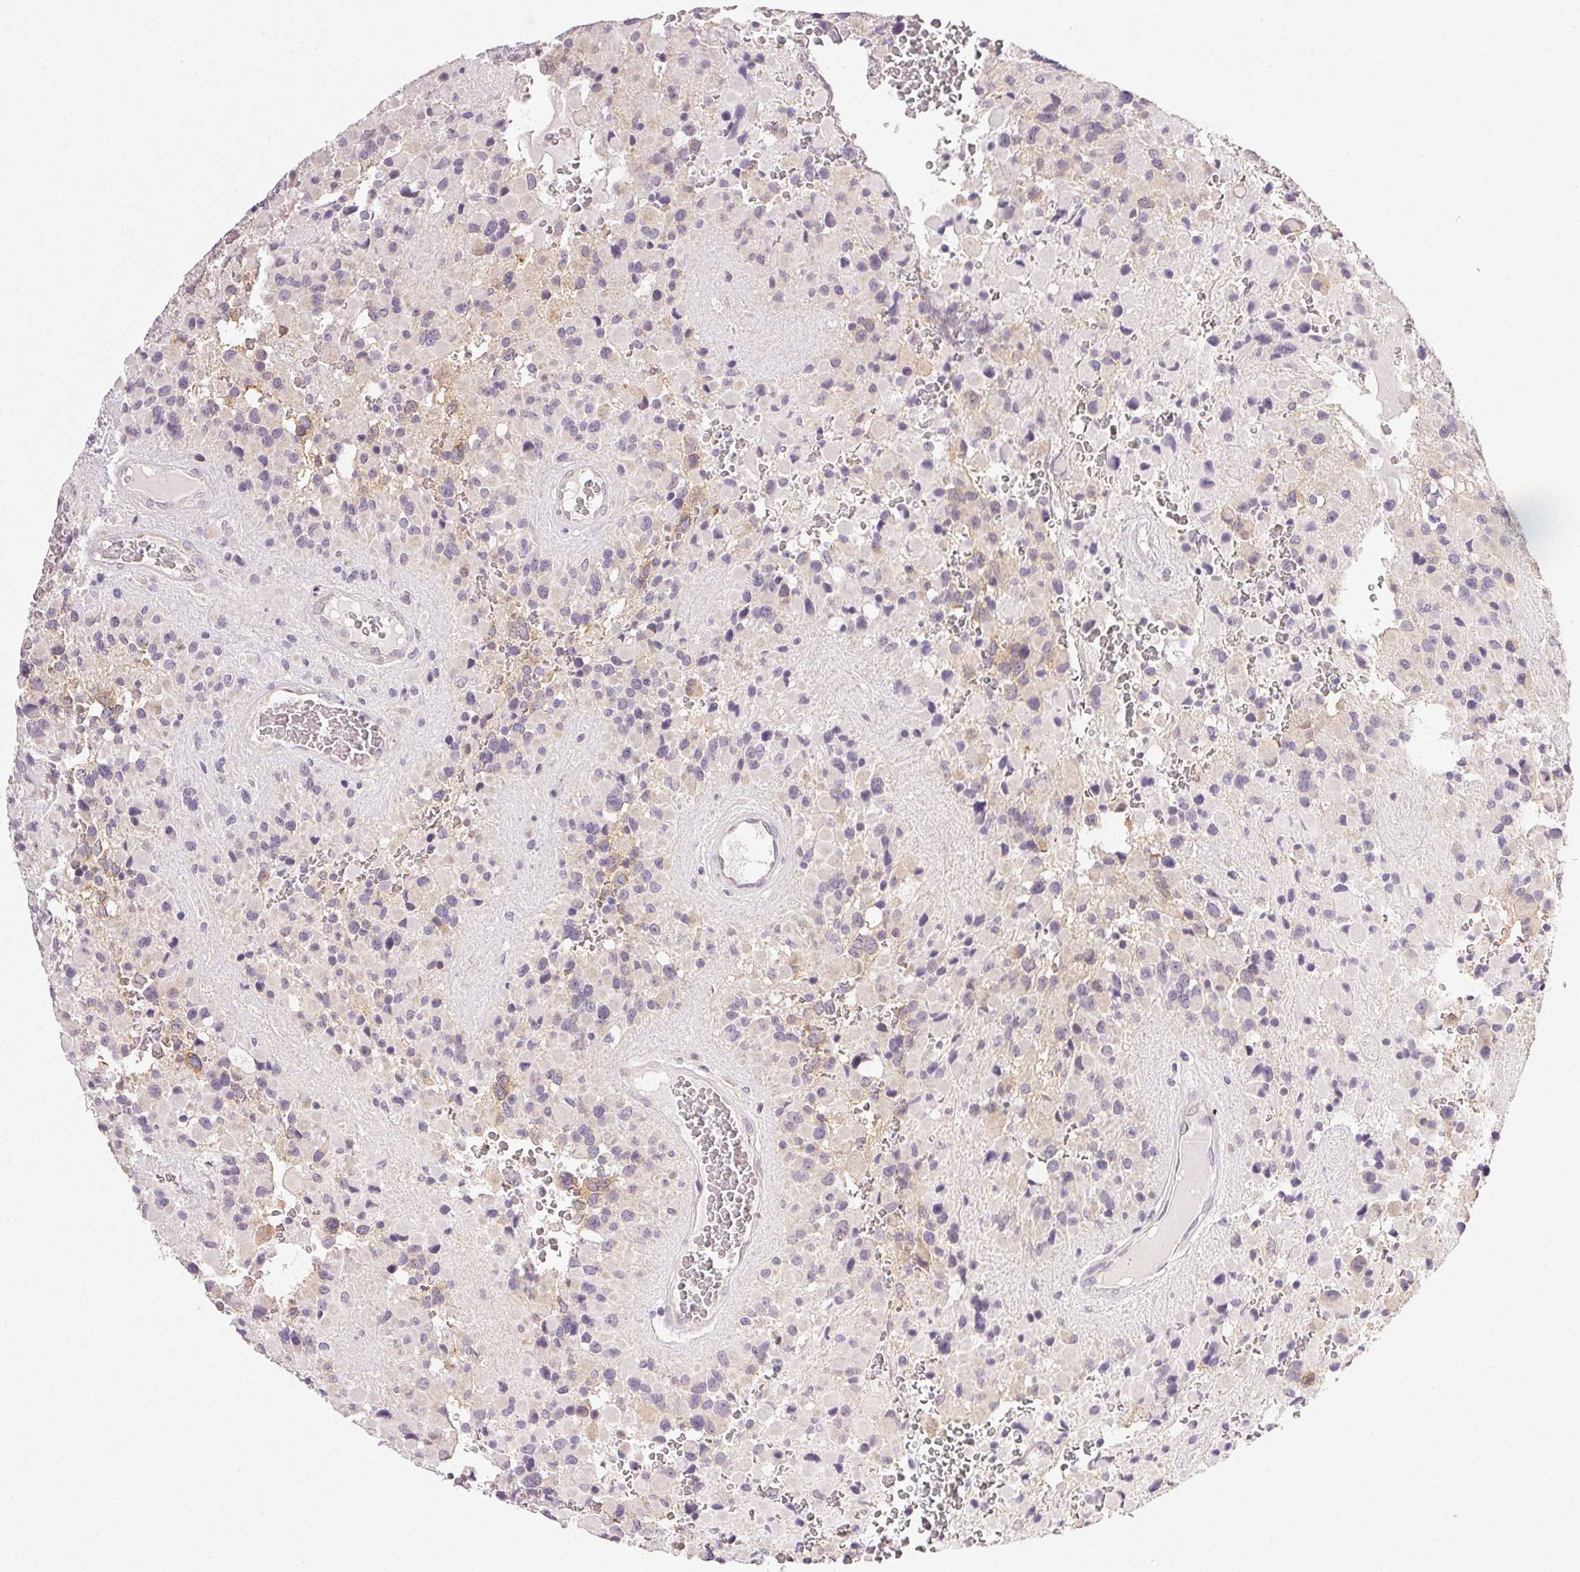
{"staining": {"intensity": "negative", "quantity": "none", "location": "none"}, "tissue": "glioma", "cell_type": "Tumor cells", "image_type": "cancer", "snomed": [{"axis": "morphology", "description": "Glioma, malignant, High grade"}, {"axis": "topography", "description": "Brain"}], "caption": "This is an immunohistochemistry micrograph of glioma. There is no positivity in tumor cells.", "gene": "PLCB1", "patient": {"sex": "female", "age": 40}}